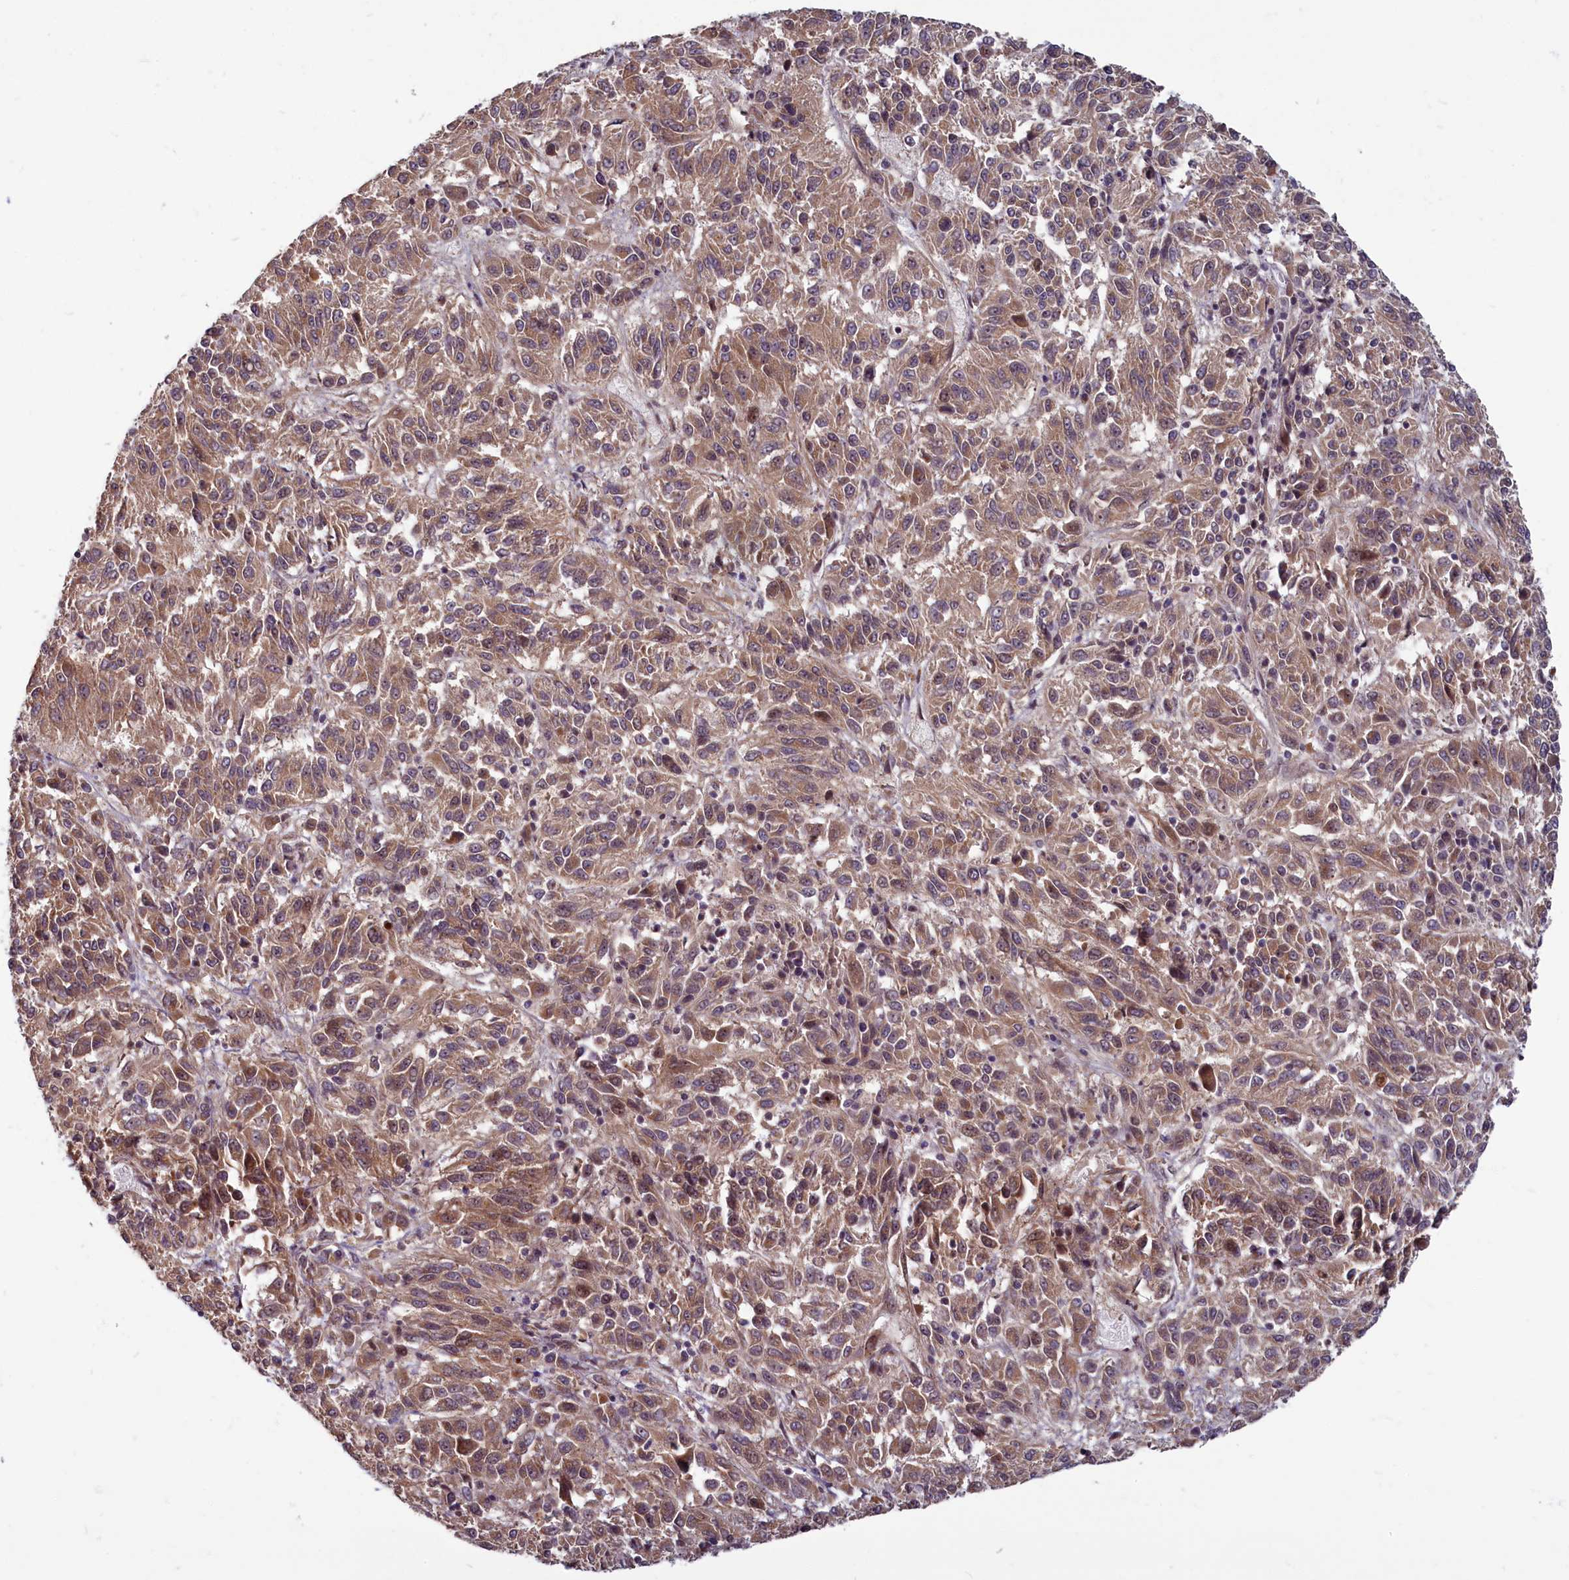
{"staining": {"intensity": "moderate", "quantity": ">75%", "location": "cytoplasmic/membranous"}, "tissue": "melanoma", "cell_type": "Tumor cells", "image_type": "cancer", "snomed": [{"axis": "morphology", "description": "Malignant melanoma, Metastatic site"}, {"axis": "topography", "description": "Lung"}], "caption": "Immunohistochemical staining of human malignant melanoma (metastatic site) exhibits medium levels of moderate cytoplasmic/membranous protein staining in about >75% of tumor cells.", "gene": "MYCBP", "patient": {"sex": "male", "age": 64}}